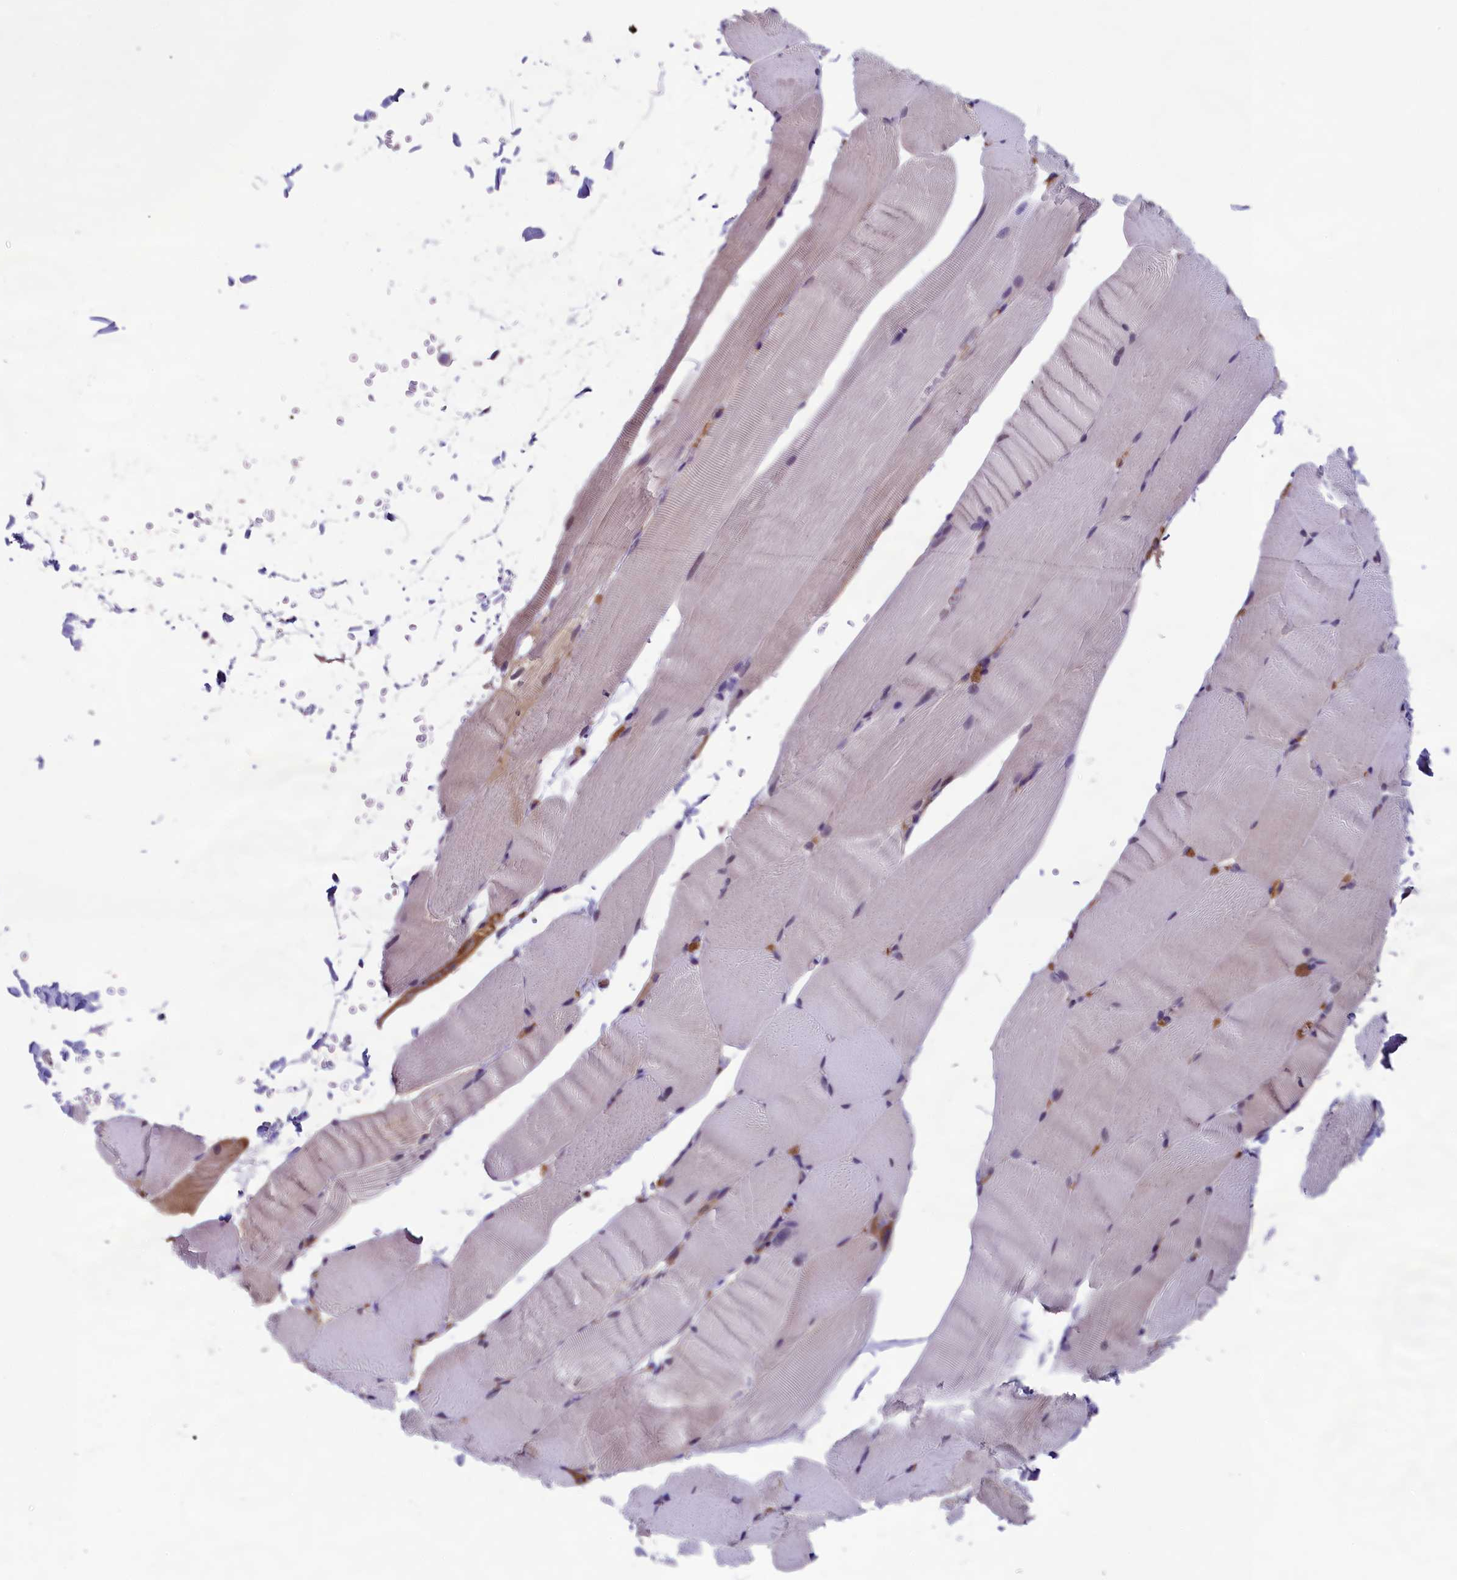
{"staining": {"intensity": "weak", "quantity": "<25%", "location": "cytoplasmic/membranous"}, "tissue": "skeletal muscle", "cell_type": "Myocytes", "image_type": "normal", "snomed": [{"axis": "morphology", "description": "Normal tissue, NOS"}, {"axis": "topography", "description": "Skeletal muscle"}, {"axis": "topography", "description": "Parathyroid gland"}], "caption": "Protein analysis of unremarkable skeletal muscle reveals no significant expression in myocytes.", "gene": "ABCC8", "patient": {"sex": "female", "age": 37}}